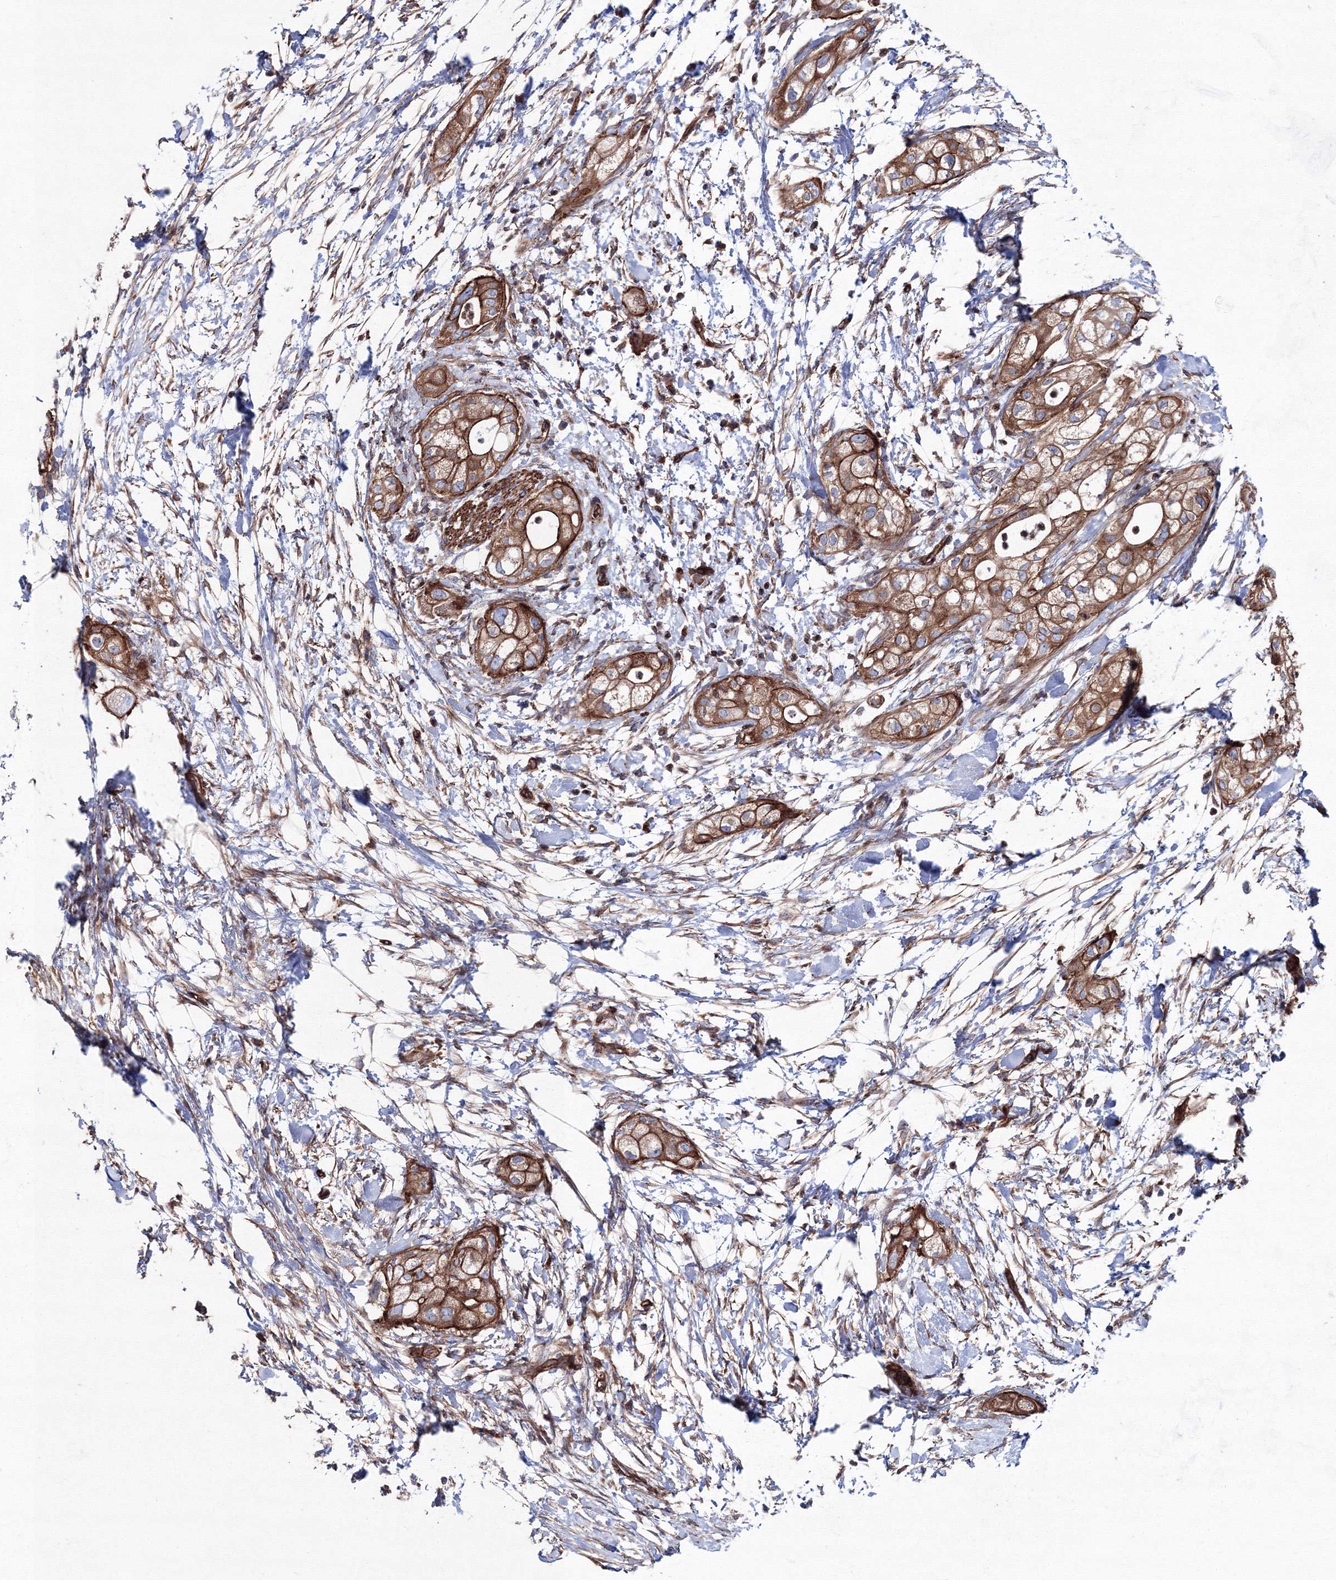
{"staining": {"intensity": "strong", "quantity": "25%-75%", "location": "cytoplasmic/membranous"}, "tissue": "pancreatic cancer", "cell_type": "Tumor cells", "image_type": "cancer", "snomed": [{"axis": "morphology", "description": "Adenocarcinoma, NOS"}, {"axis": "topography", "description": "Pancreas"}], "caption": "Protein staining of pancreatic adenocarcinoma tissue exhibits strong cytoplasmic/membranous expression in approximately 25%-75% of tumor cells.", "gene": "ANKRD37", "patient": {"sex": "male", "age": 58}}